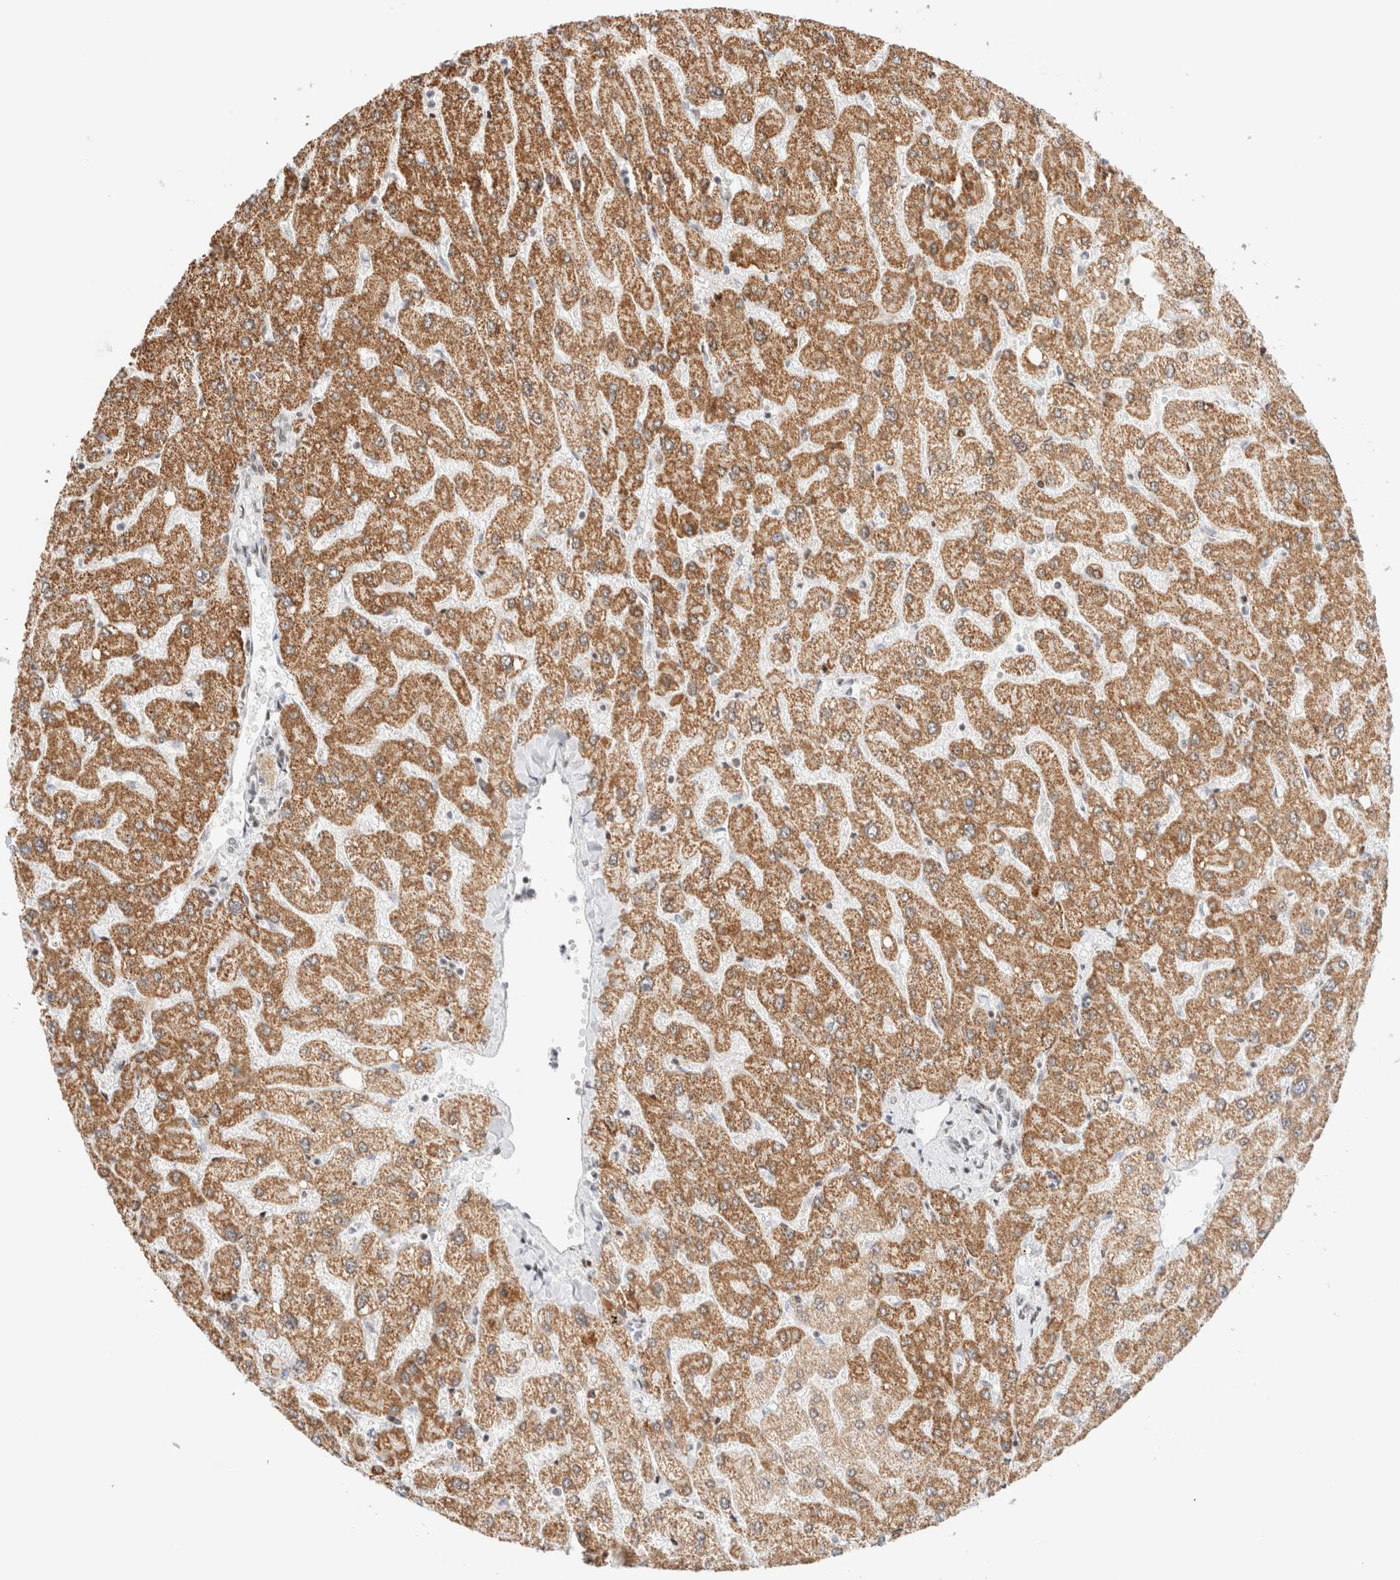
{"staining": {"intensity": "weak", "quantity": "25%-75%", "location": "nuclear"}, "tissue": "liver", "cell_type": "Cholangiocytes", "image_type": "normal", "snomed": [{"axis": "morphology", "description": "Normal tissue, NOS"}, {"axis": "topography", "description": "Liver"}], "caption": "IHC image of normal human liver stained for a protein (brown), which reveals low levels of weak nuclear positivity in approximately 25%-75% of cholangiocytes.", "gene": "ZNF282", "patient": {"sex": "male", "age": 55}}